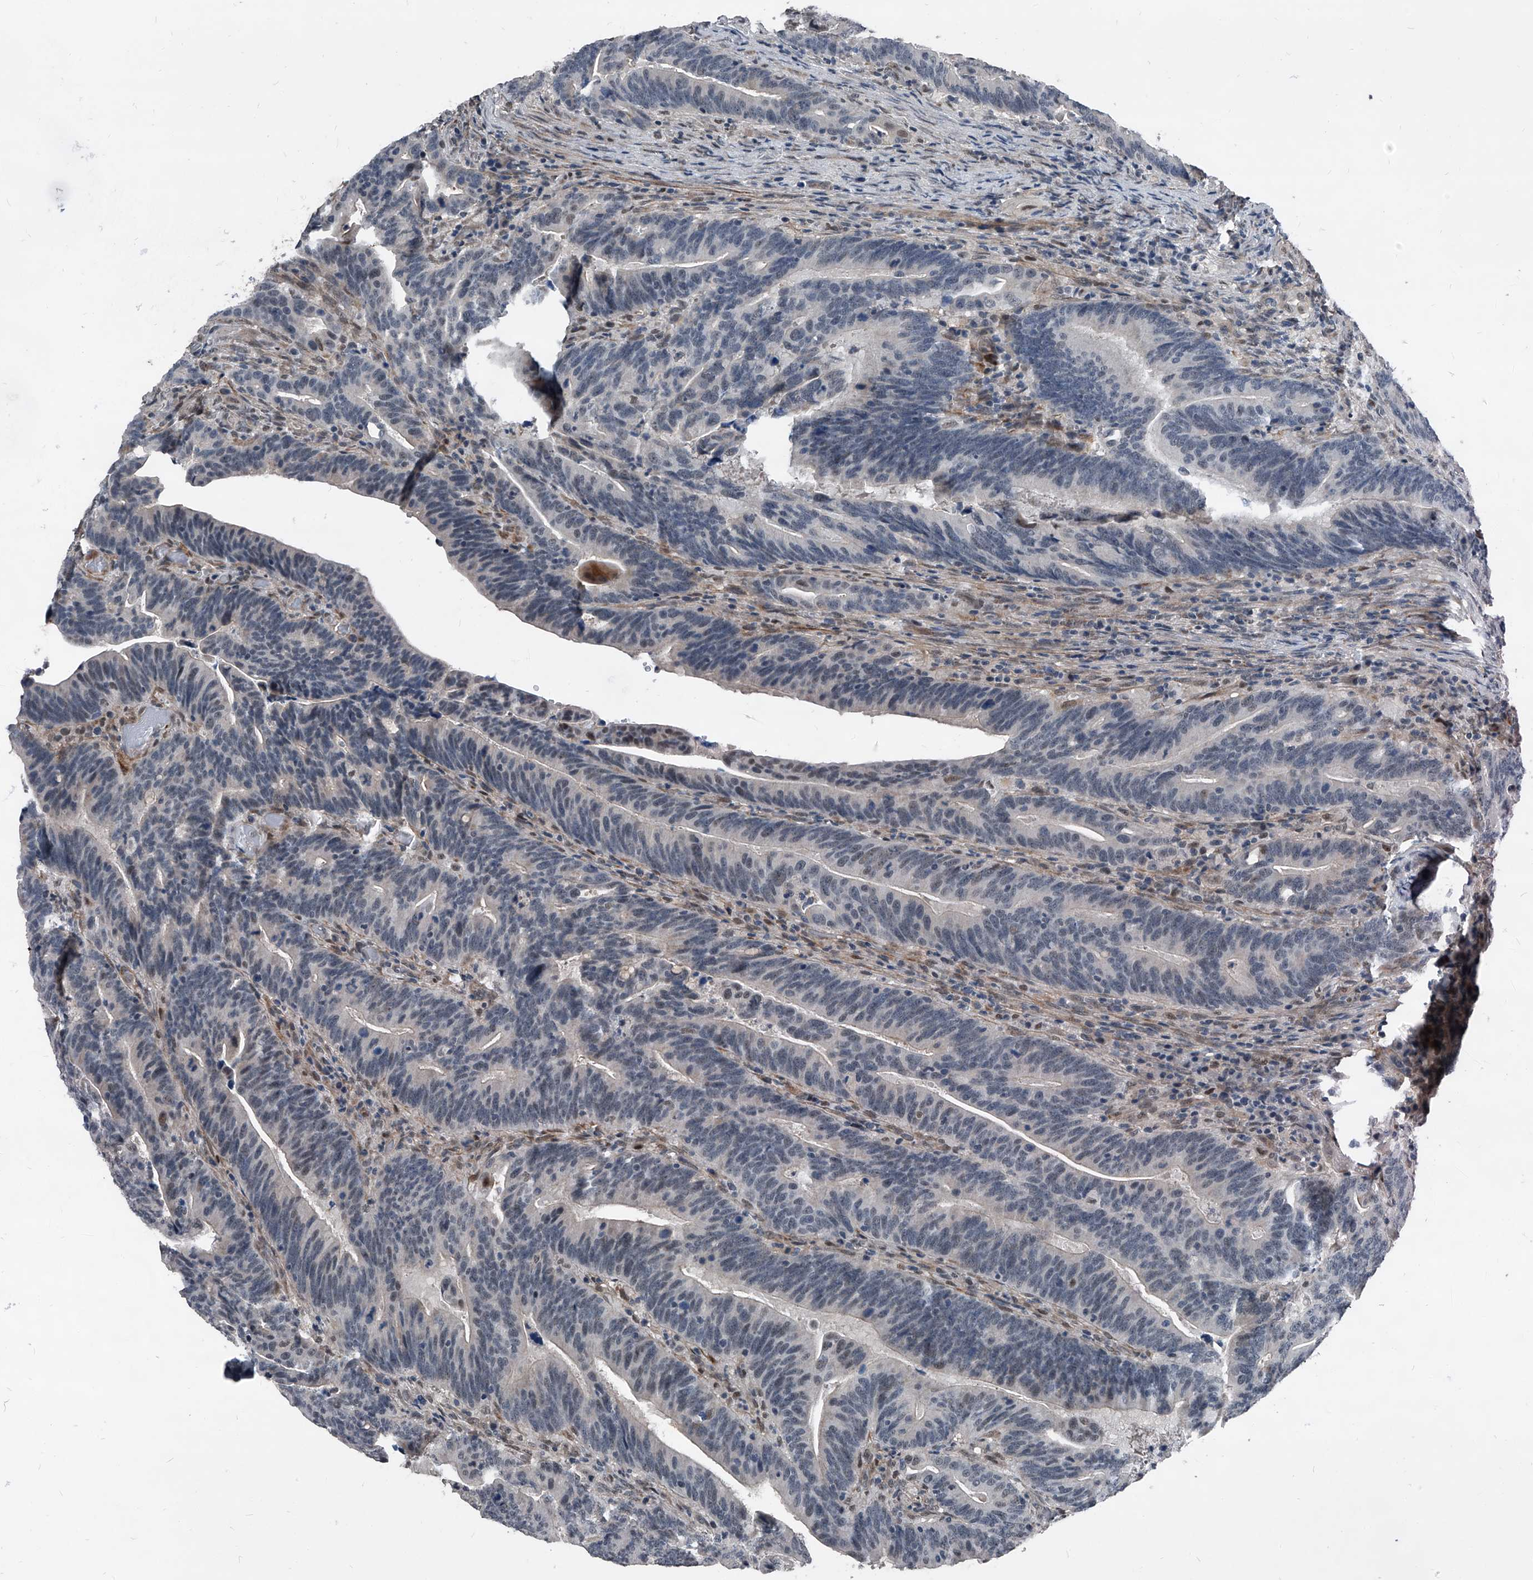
{"staining": {"intensity": "negative", "quantity": "none", "location": "none"}, "tissue": "colorectal cancer", "cell_type": "Tumor cells", "image_type": "cancer", "snomed": [{"axis": "morphology", "description": "Adenocarcinoma, NOS"}, {"axis": "topography", "description": "Colon"}], "caption": "This is a histopathology image of IHC staining of colorectal cancer (adenocarcinoma), which shows no expression in tumor cells. Brightfield microscopy of immunohistochemistry (IHC) stained with DAB (3,3'-diaminobenzidine) (brown) and hematoxylin (blue), captured at high magnification.", "gene": "MEN1", "patient": {"sex": "female", "age": 66}}